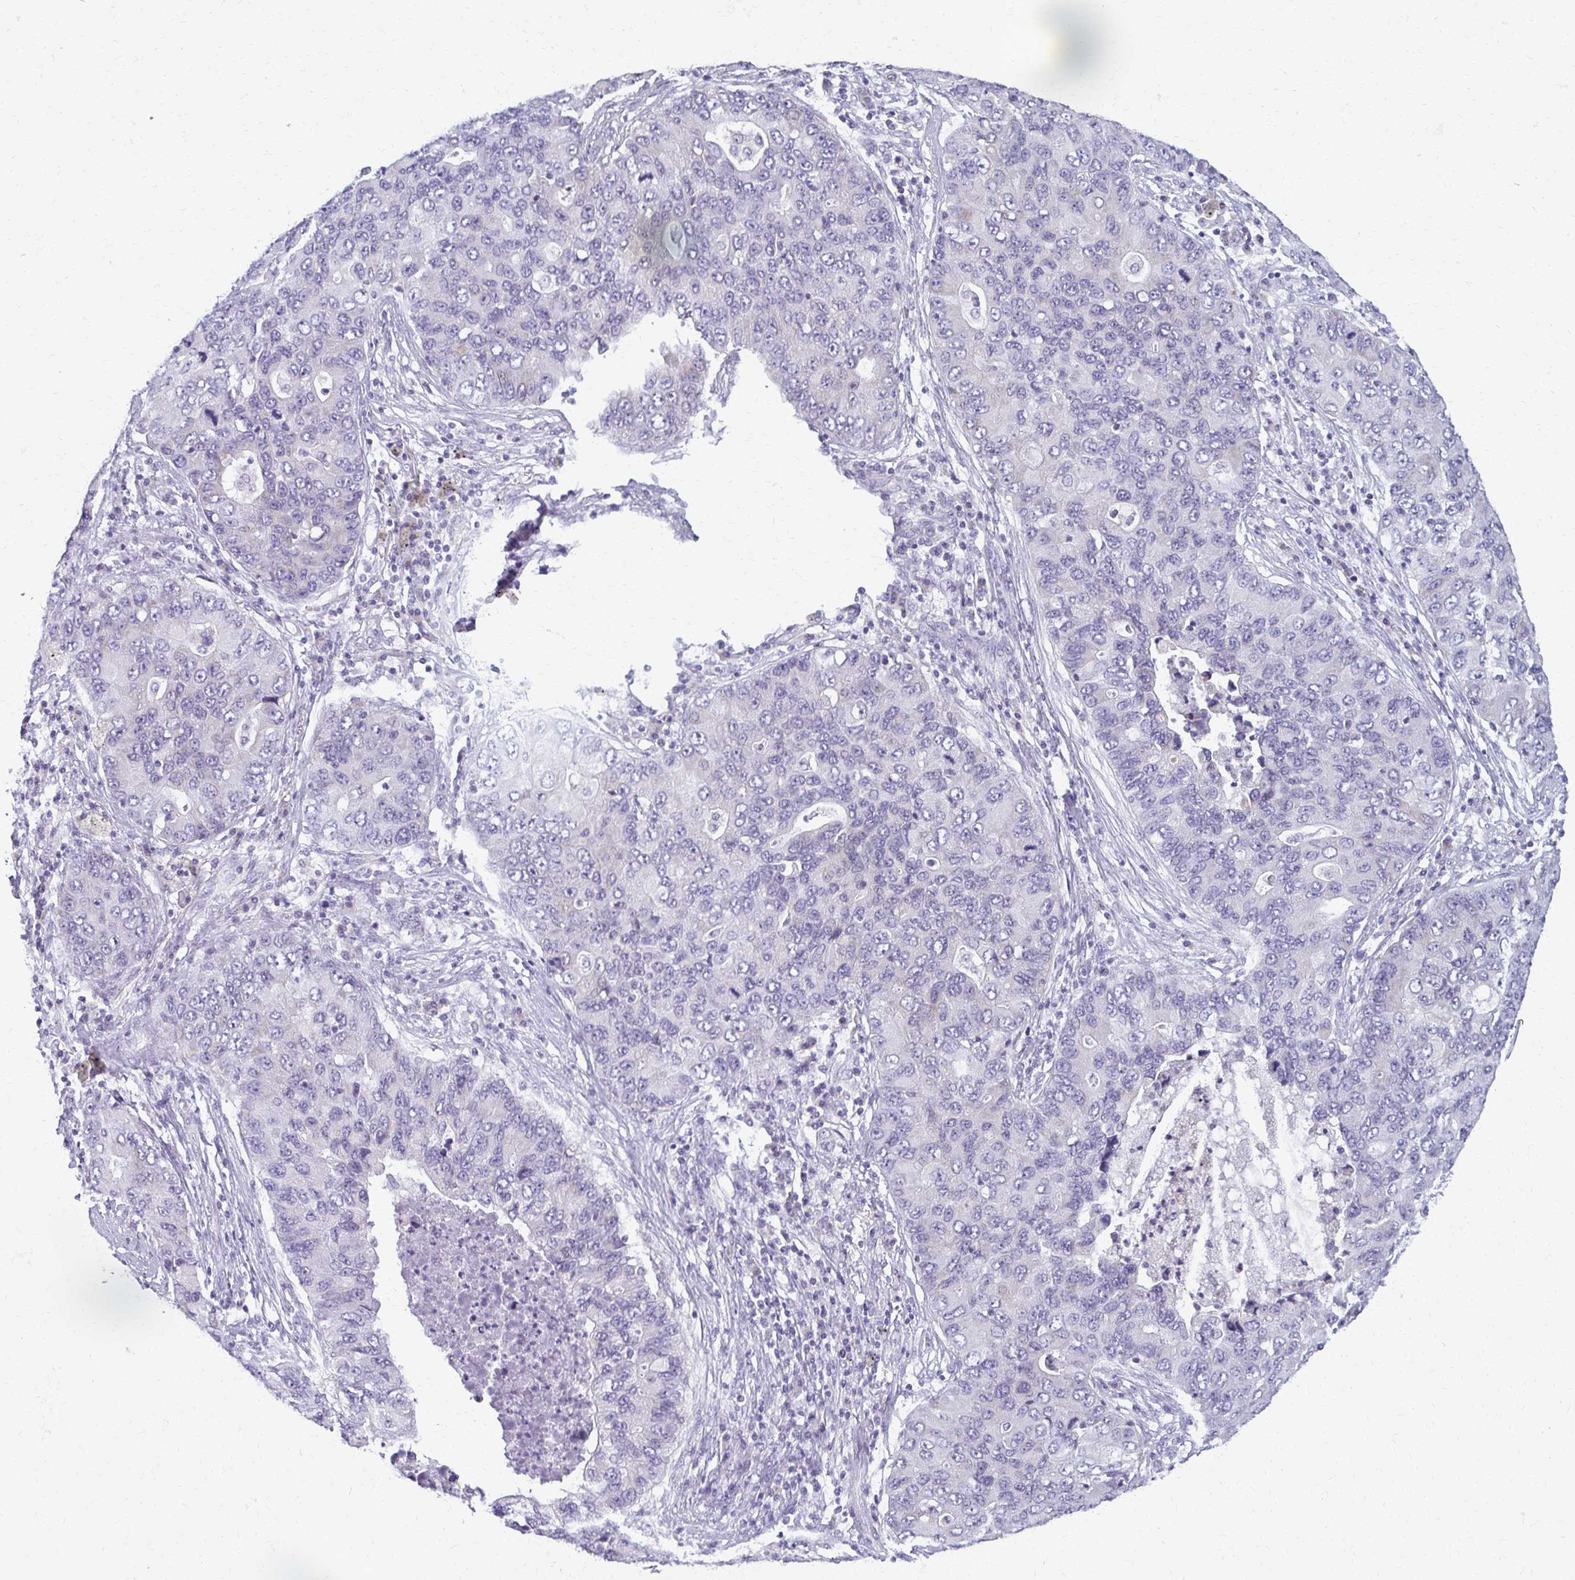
{"staining": {"intensity": "negative", "quantity": "none", "location": "none"}, "tissue": "lung cancer", "cell_type": "Tumor cells", "image_type": "cancer", "snomed": [{"axis": "morphology", "description": "Adenocarcinoma, NOS"}, {"axis": "morphology", "description": "Adenocarcinoma, metastatic, NOS"}, {"axis": "topography", "description": "Lymph node"}, {"axis": "topography", "description": "Lung"}], "caption": "The photomicrograph demonstrates no significant expression in tumor cells of lung cancer.", "gene": "FCGR2B", "patient": {"sex": "female", "age": 54}}